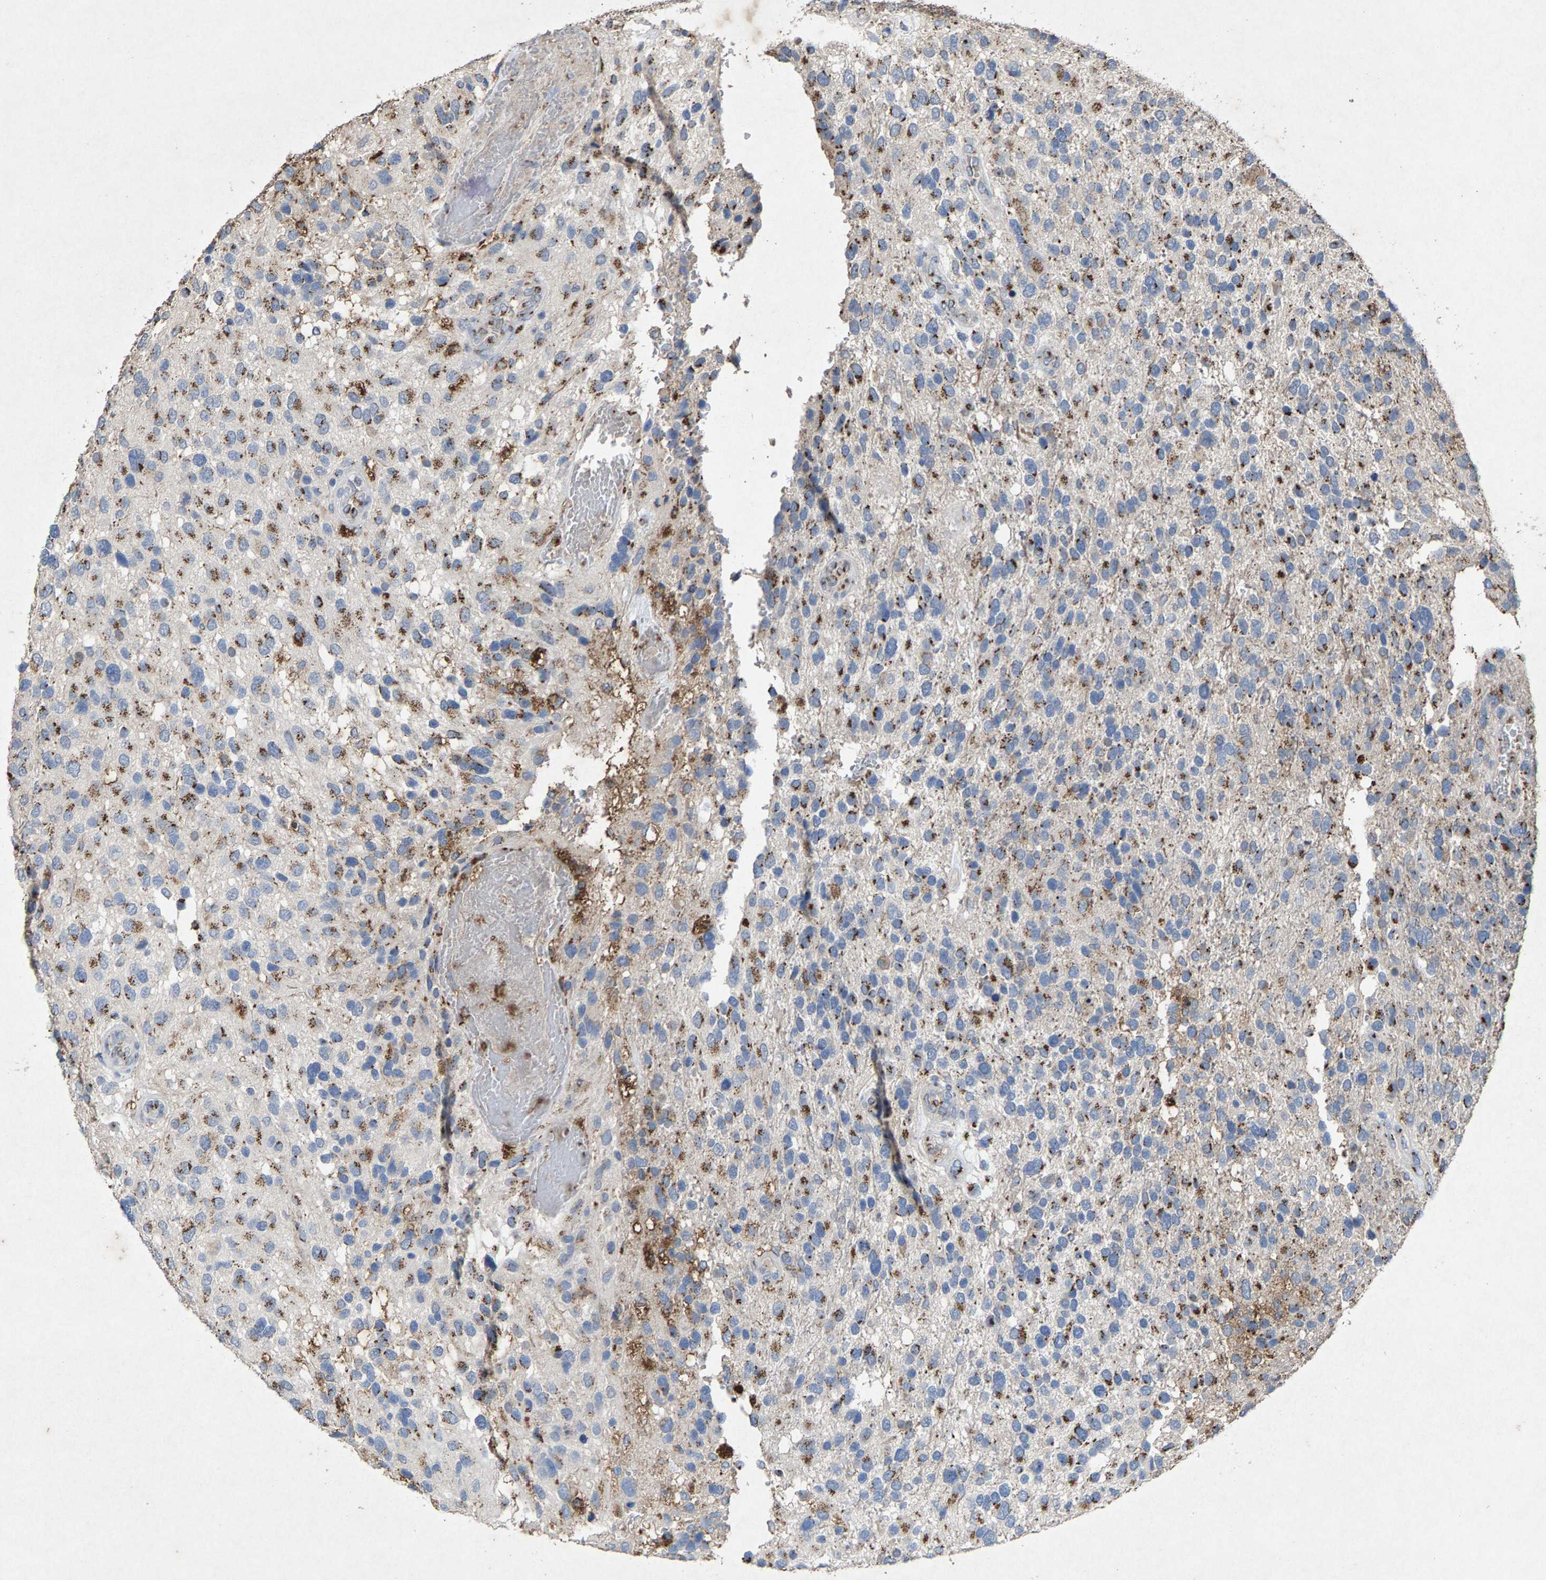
{"staining": {"intensity": "strong", "quantity": ">75%", "location": "cytoplasmic/membranous"}, "tissue": "glioma", "cell_type": "Tumor cells", "image_type": "cancer", "snomed": [{"axis": "morphology", "description": "Glioma, malignant, High grade"}, {"axis": "topography", "description": "Brain"}], "caption": "Immunohistochemical staining of glioma displays high levels of strong cytoplasmic/membranous positivity in approximately >75% of tumor cells.", "gene": "MAN2A1", "patient": {"sex": "female", "age": 58}}